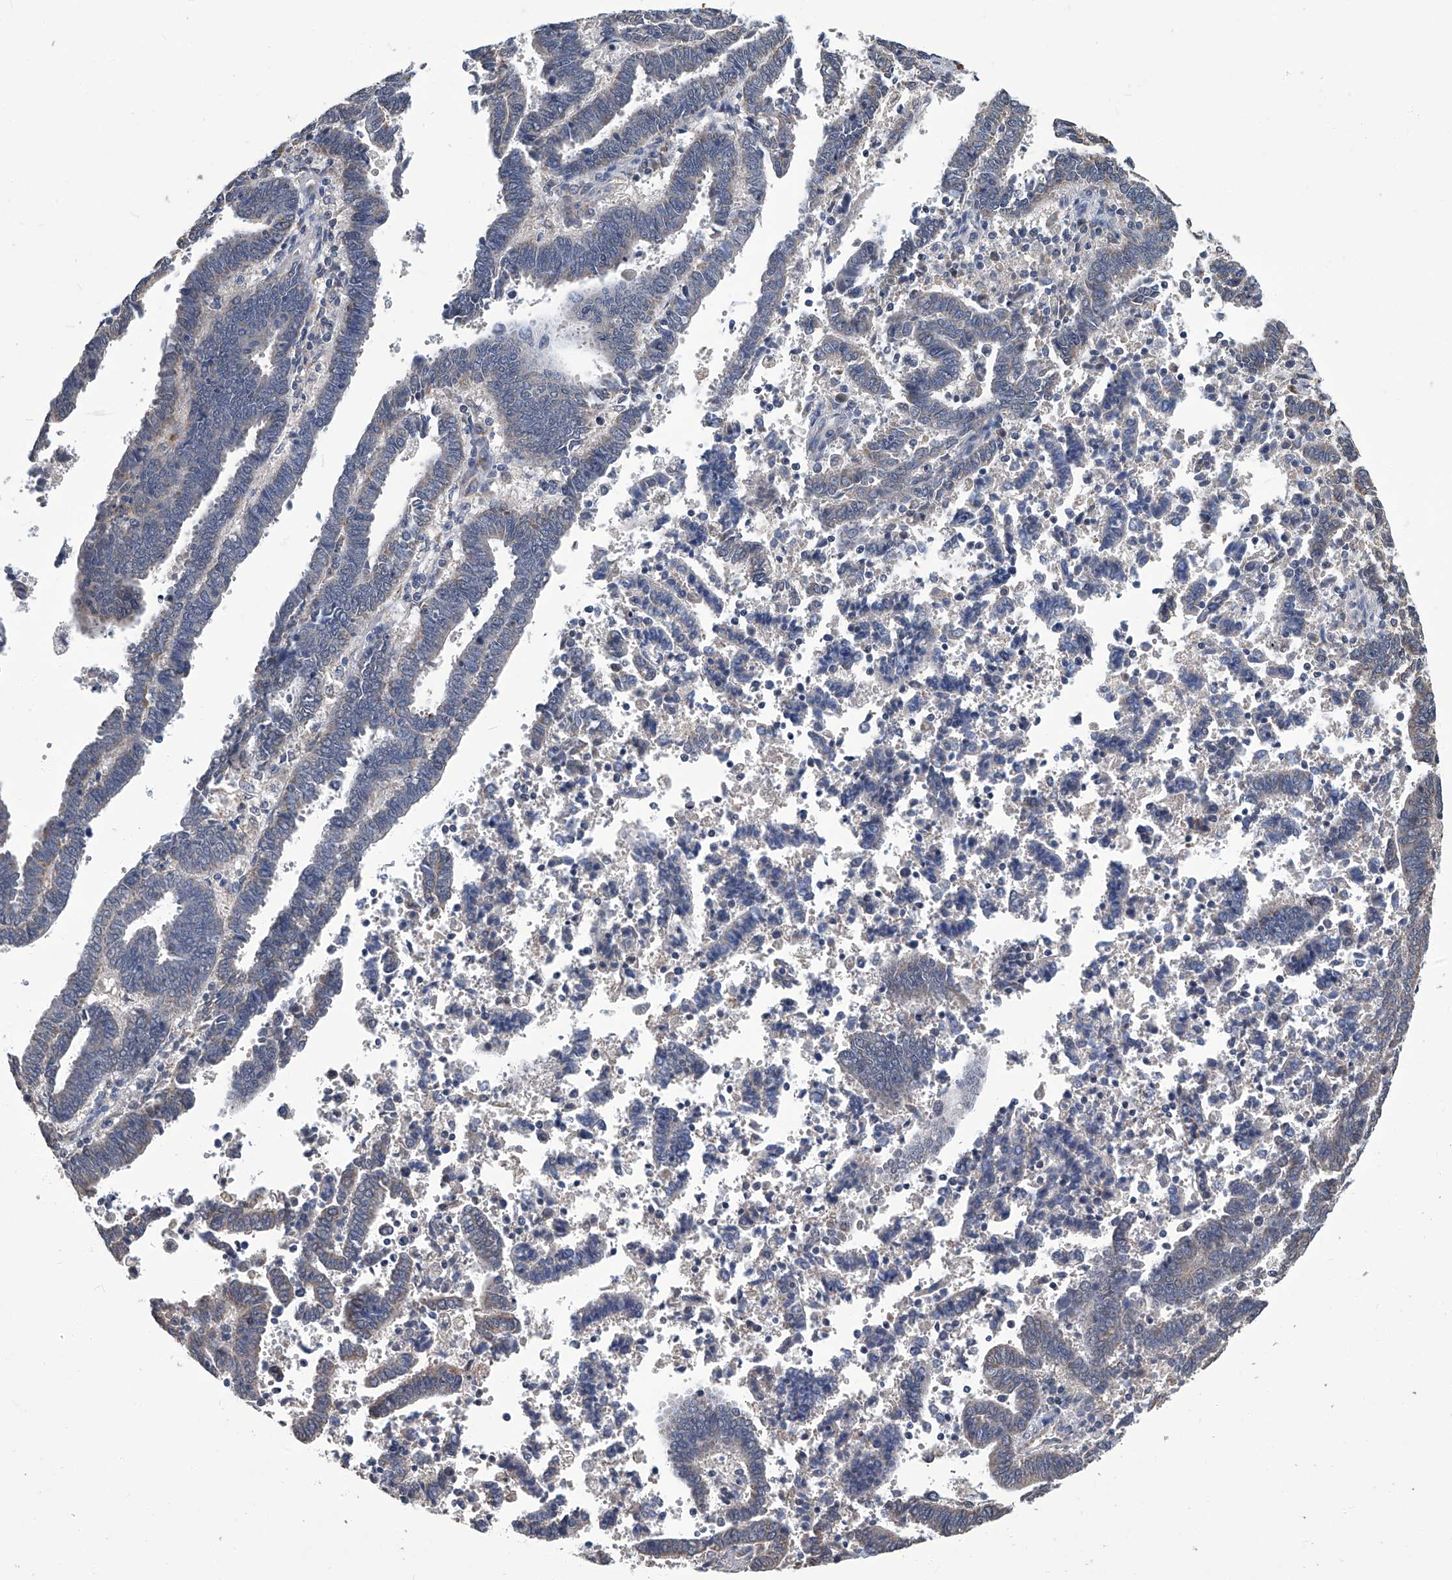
{"staining": {"intensity": "negative", "quantity": "none", "location": "none"}, "tissue": "endometrial cancer", "cell_type": "Tumor cells", "image_type": "cancer", "snomed": [{"axis": "morphology", "description": "Adenocarcinoma, NOS"}, {"axis": "topography", "description": "Uterus"}], "caption": "Endometrial adenocarcinoma stained for a protein using immunohistochemistry demonstrates no positivity tumor cells.", "gene": "OAT", "patient": {"sex": "female", "age": 83}}